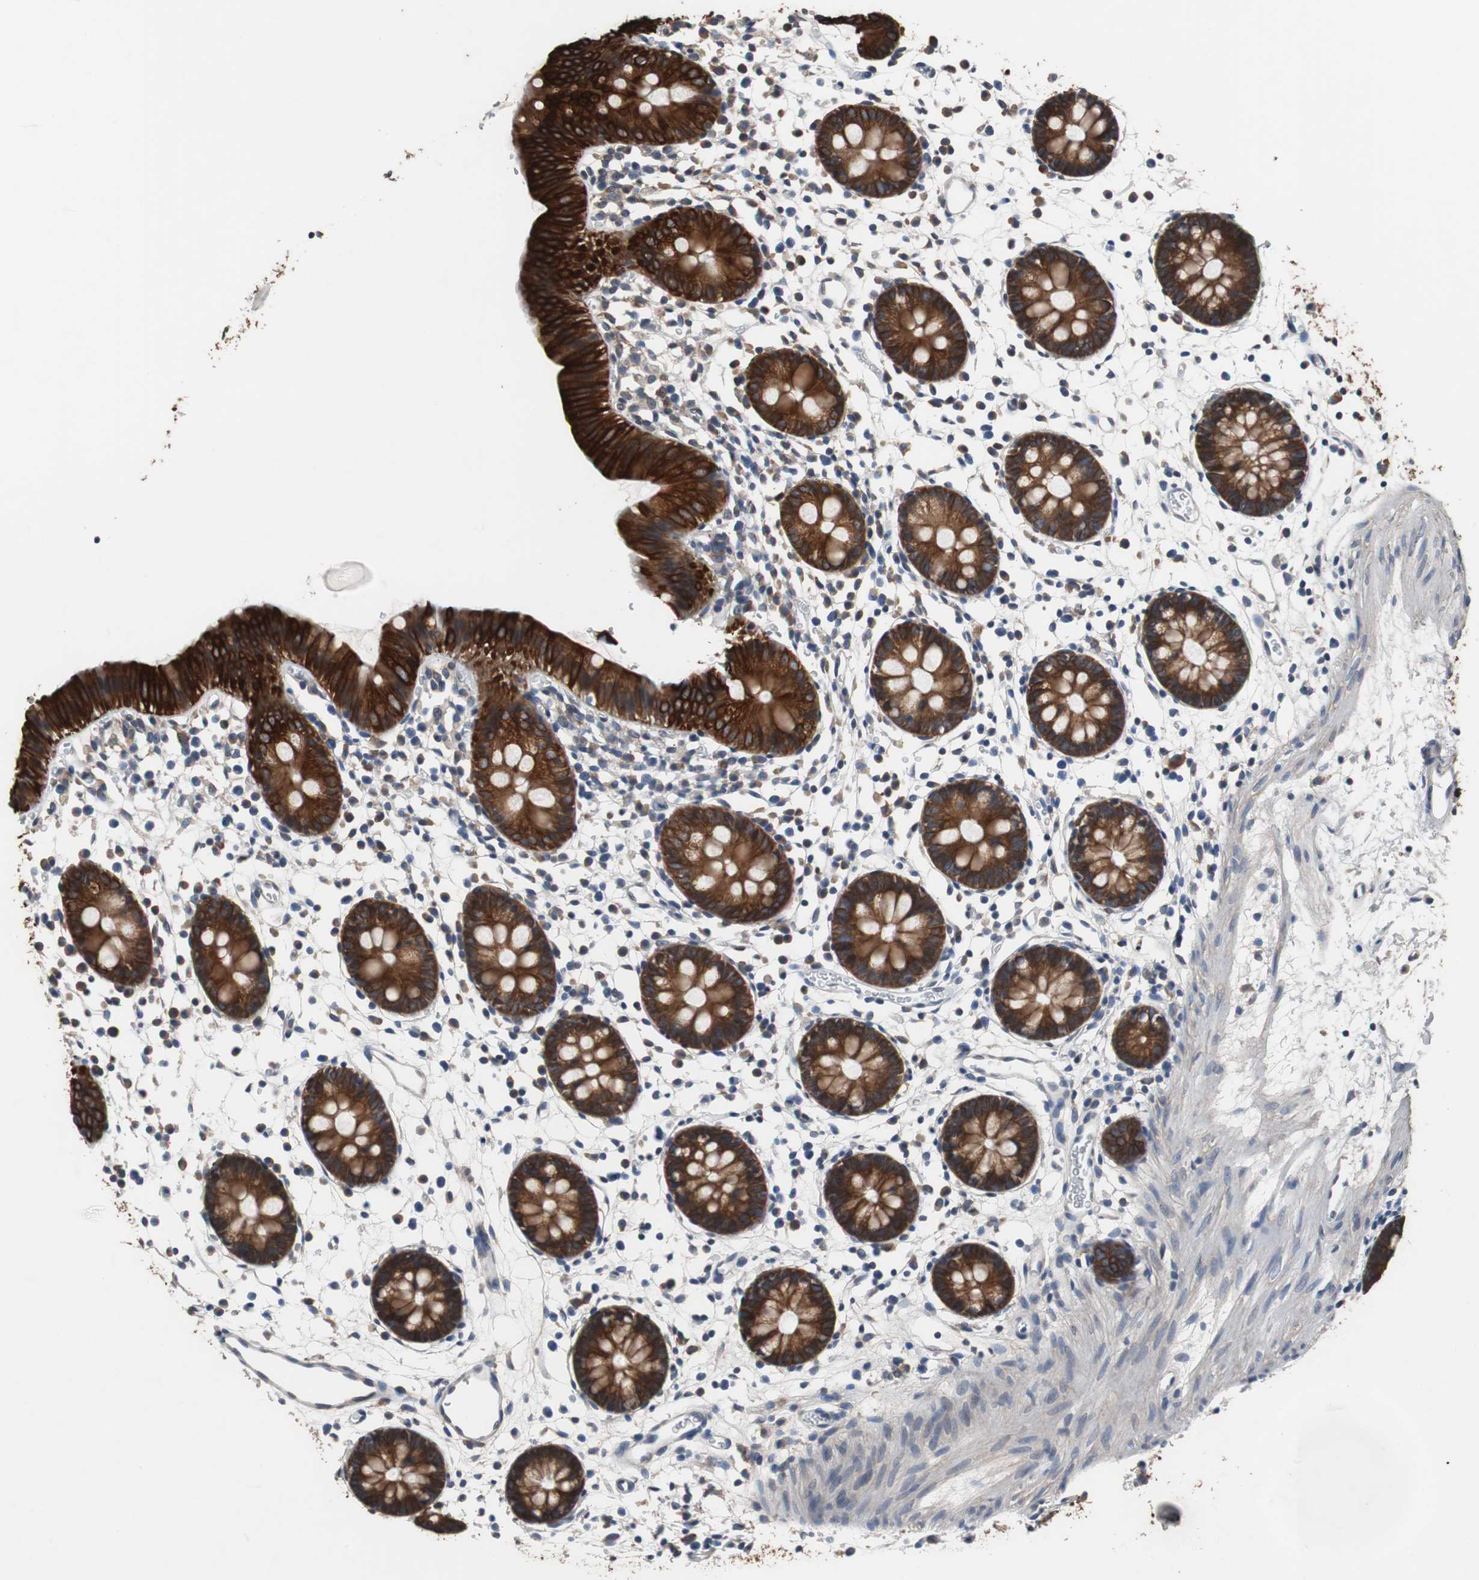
{"staining": {"intensity": "negative", "quantity": "none", "location": "none"}, "tissue": "colon", "cell_type": "Endothelial cells", "image_type": "normal", "snomed": [{"axis": "morphology", "description": "Normal tissue, NOS"}, {"axis": "morphology", "description": "Adenocarcinoma, NOS"}, {"axis": "topography", "description": "Colon"}, {"axis": "topography", "description": "Peripheral nerve tissue"}], "caption": "IHC photomicrograph of benign human colon stained for a protein (brown), which displays no positivity in endothelial cells. (DAB immunohistochemistry (IHC) with hematoxylin counter stain).", "gene": "USP10", "patient": {"sex": "male", "age": 14}}